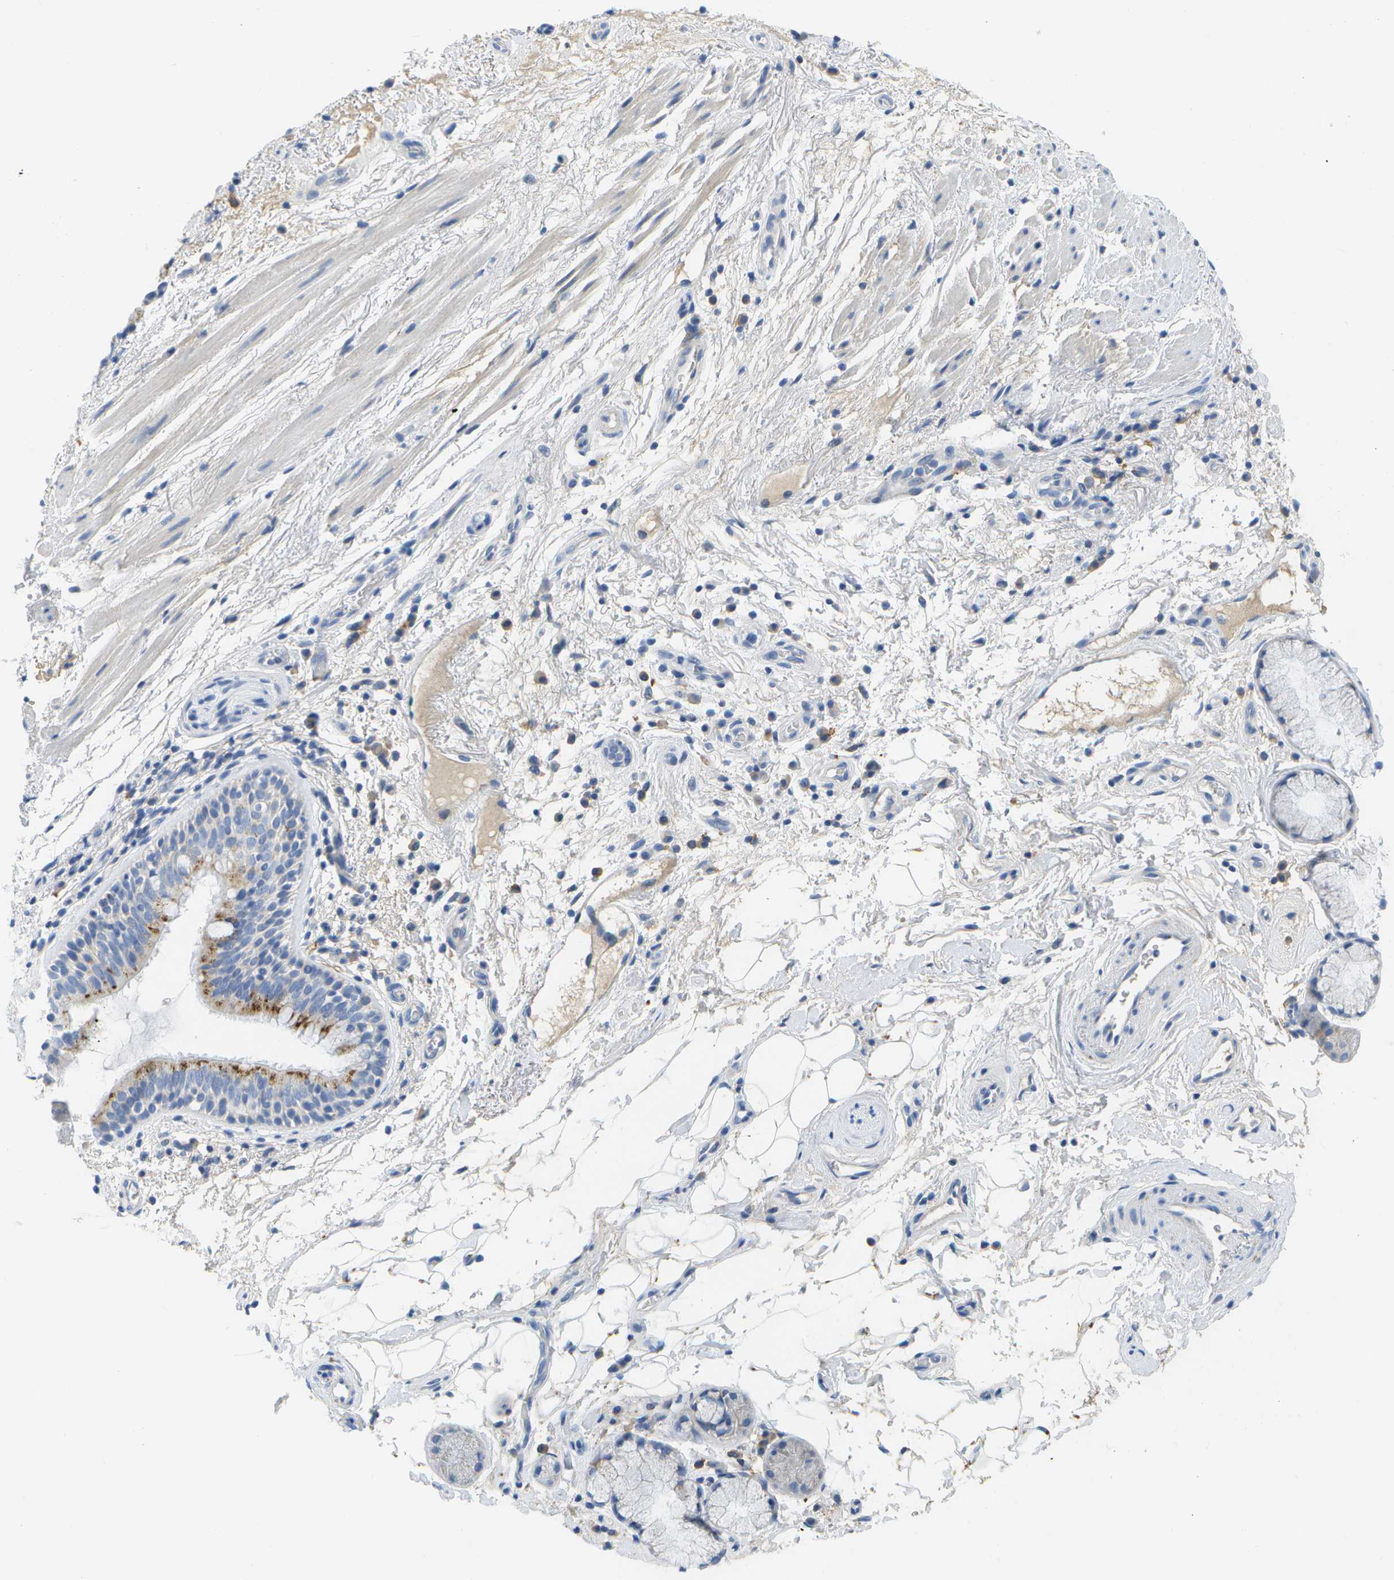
{"staining": {"intensity": "negative", "quantity": "none", "location": "none"}, "tissue": "bronchus", "cell_type": "Respiratory epithelial cells", "image_type": "normal", "snomed": [{"axis": "morphology", "description": "Normal tissue, NOS"}, {"axis": "morphology", "description": "Inflammation, NOS"}, {"axis": "topography", "description": "Cartilage tissue"}, {"axis": "topography", "description": "Bronchus"}], "caption": "A high-resolution histopathology image shows immunohistochemistry (IHC) staining of unremarkable bronchus, which exhibits no significant positivity in respiratory epithelial cells. The staining was performed using DAB (3,3'-diaminobenzidine) to visualize the protein expression in brown, while the nuclei were stained in blue with hematoxylin (Magnification: 20x).", "gene": "MS4A1", "patient": {"sex": "male", "age": 77}}